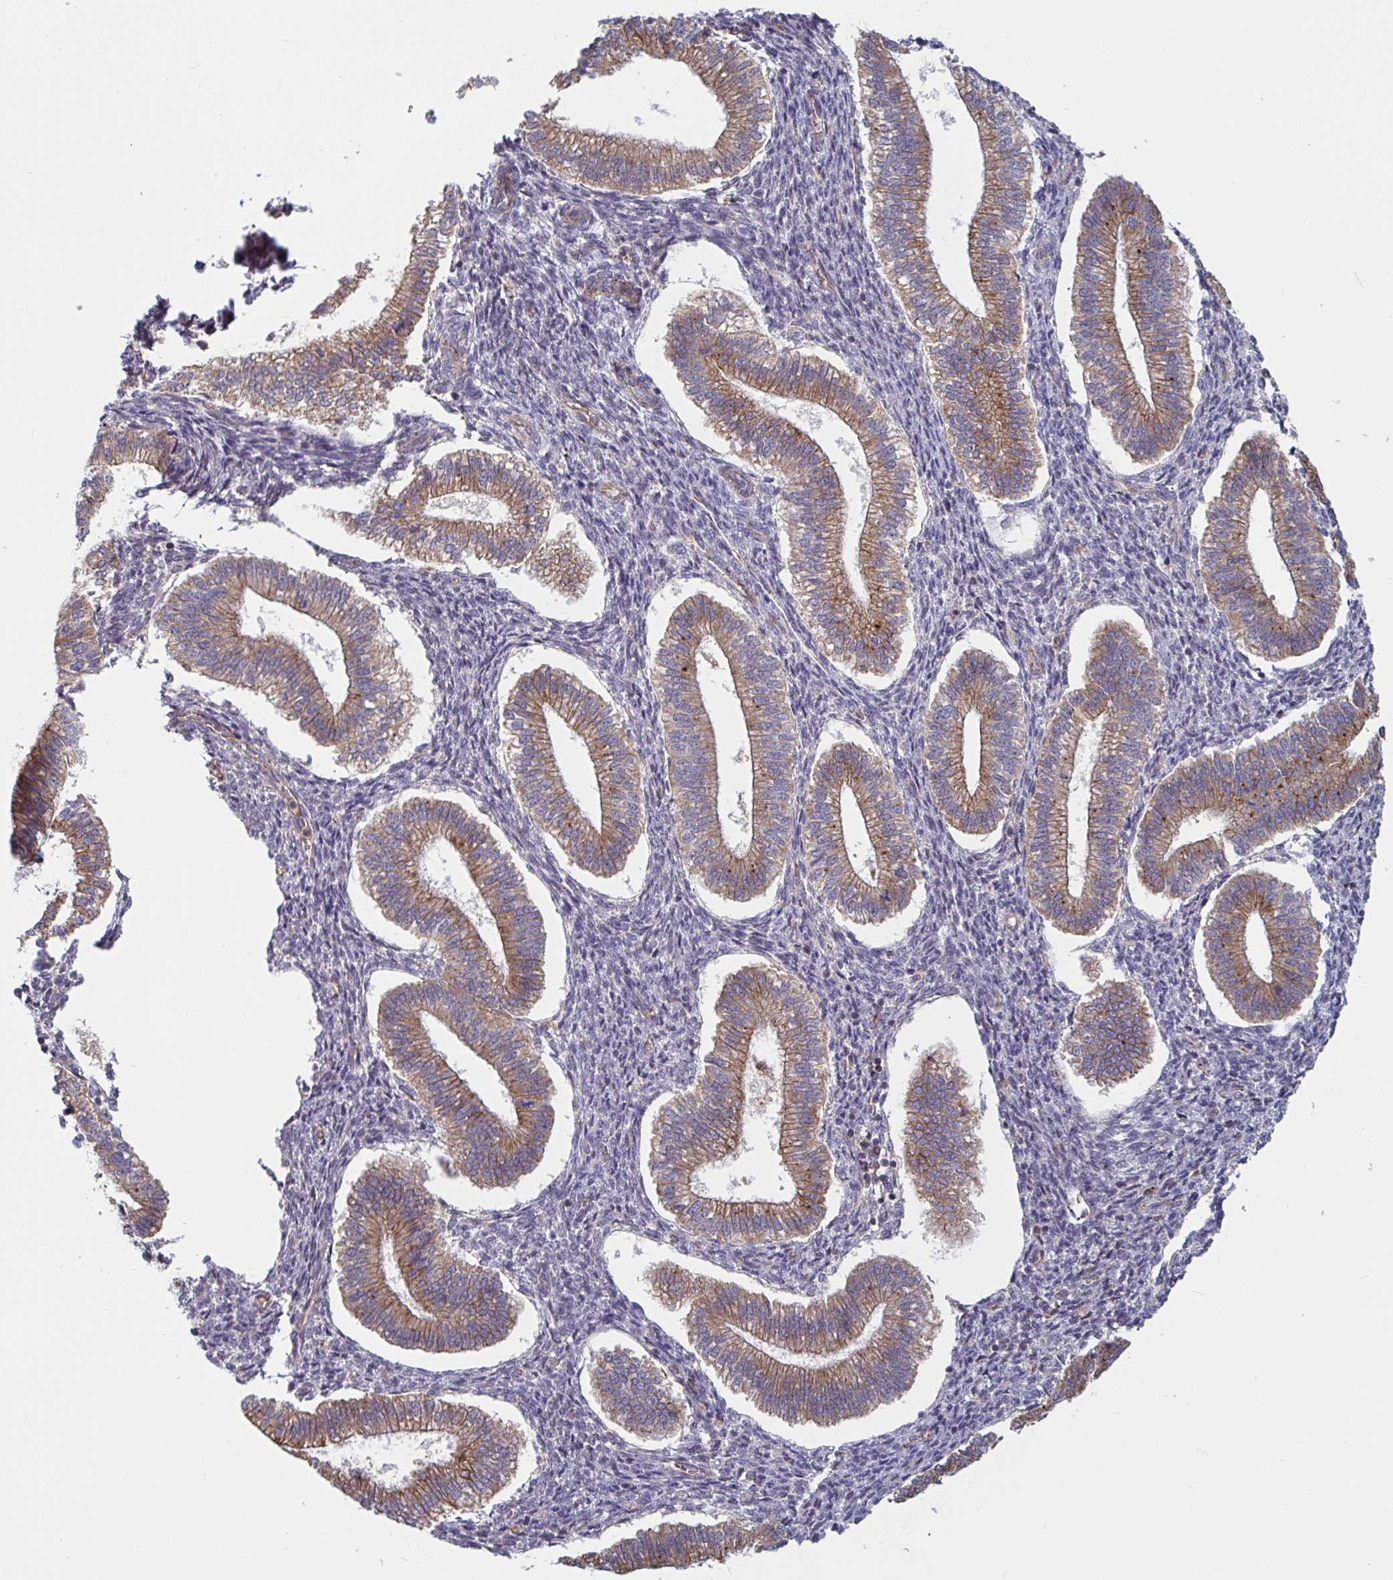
{"staining": {"intensity": "moderate", "quantity": "<25%", "location": "cytoplasmic/membranous"}, "tissue": "endometrium", "cell_type": "Cells in endometrial stroma", "image_type": "normal", "snomed": [{"axis": "morphology", "description": "Normal tissue, NOS"}, {"axis": "topography", "description": "Endometrium"}], "caption": "The photomicrograph reveals staining of unremarkable endometrium, revealing moderate cytoplasmic/membranous protein positivity (brown color) within cells in endometrial stroma. The staining is performed using DAB (3,3'-diaminobenzidine) brown chromogen to label protein expression. The nuclei are counter-stained blue using hematoxylin.", "gene": "SLC9A6", "patient": {"sex": "female", "age": 25}}